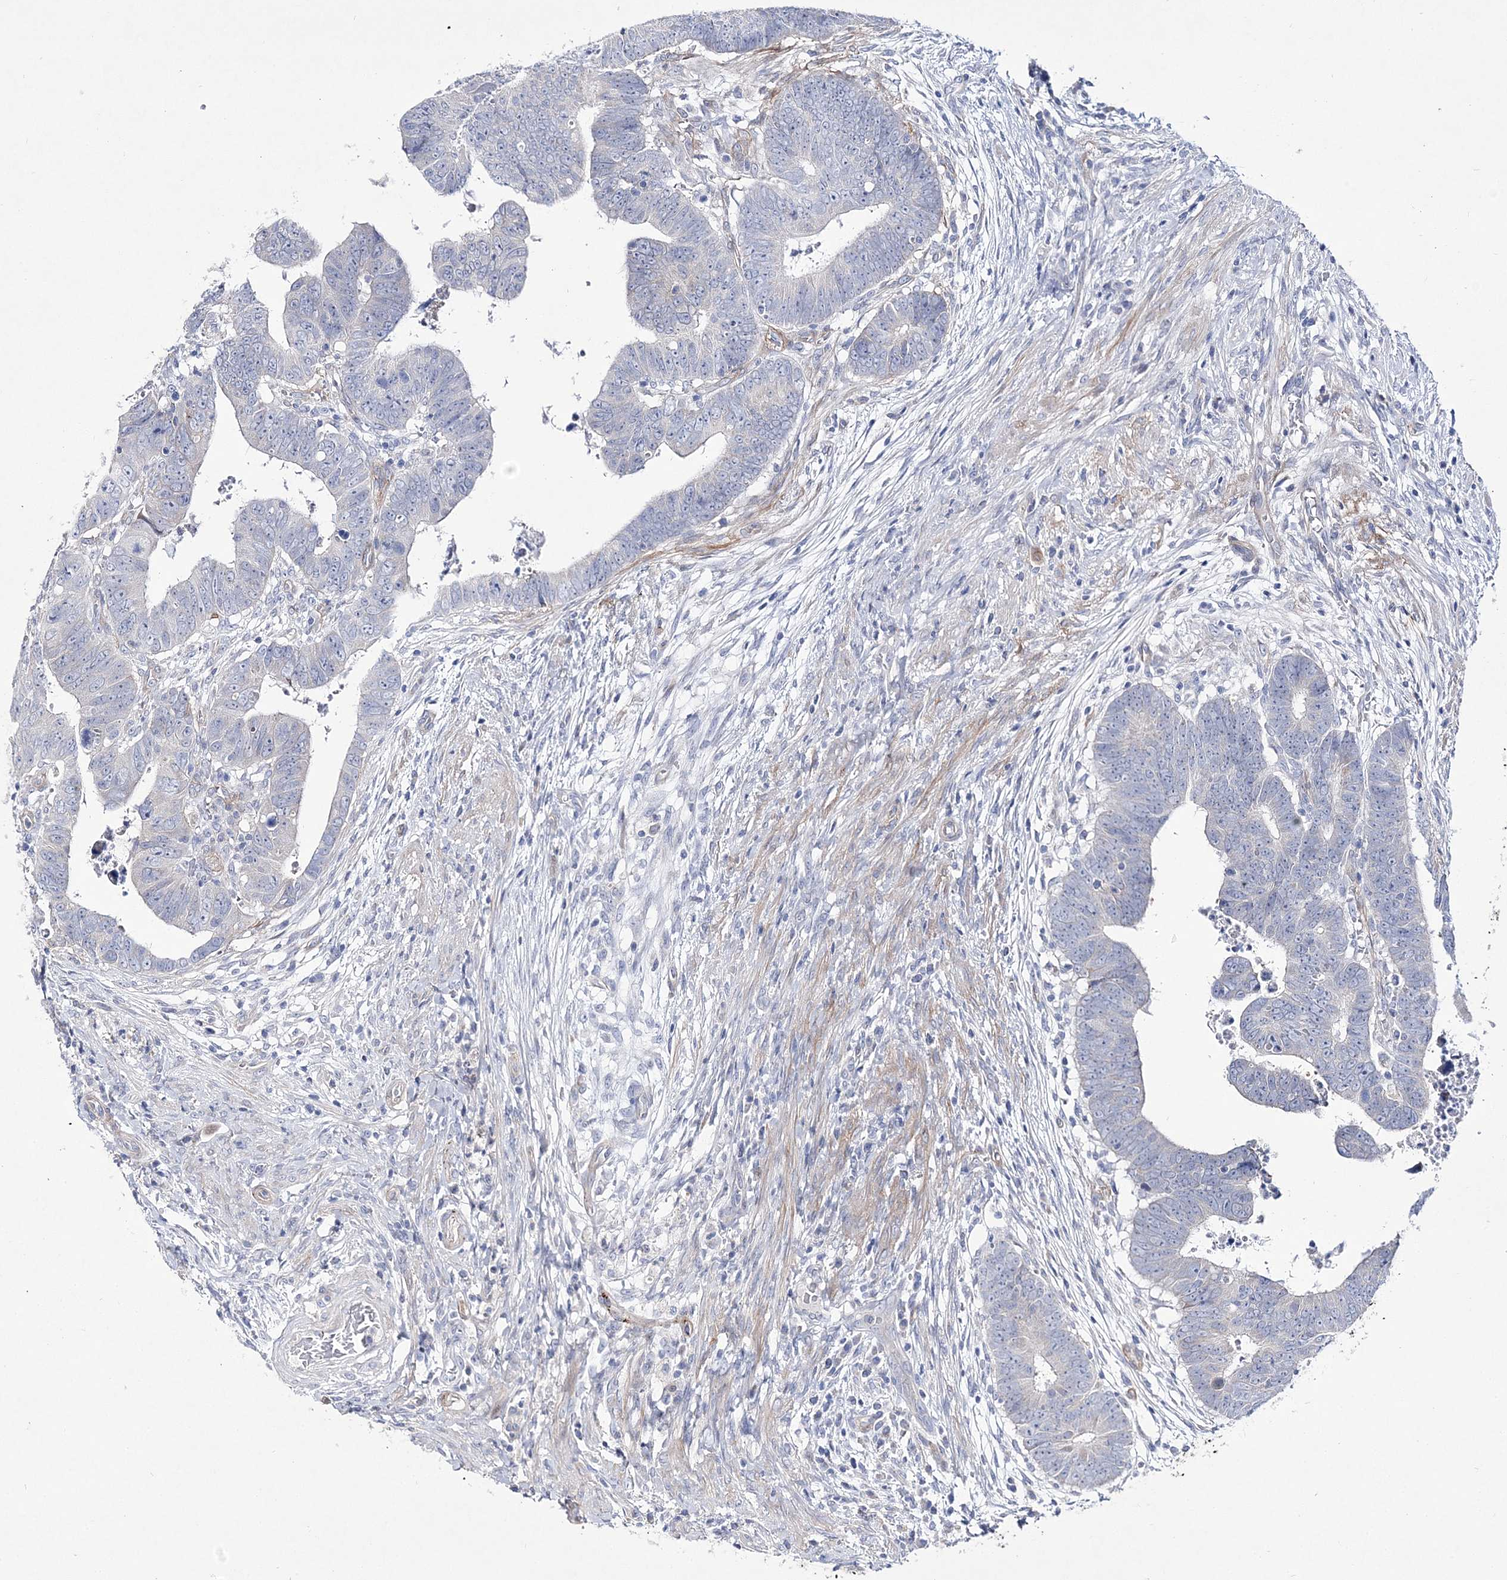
{"staining": {"intensity": "negative", "quantity": "none", "location": "none"}, "tissue": "colorectal cancer", "cell_type": "Tumor cells", "image_type": "cancer", "snomed": [{"axis": "morphology", "description": "Normal tissue, NOS"}, {"axis": "morphology", "description": "Adenocarcinoma, NOS"}, {"axis": "topography", "description": "Rectum"}], "caption": "Human colorectal cancer stained for a protein using IHC reveals no staining in tumor cells.", "gene": "ANO1", "patient": {"sex": "female", "age": 65}}